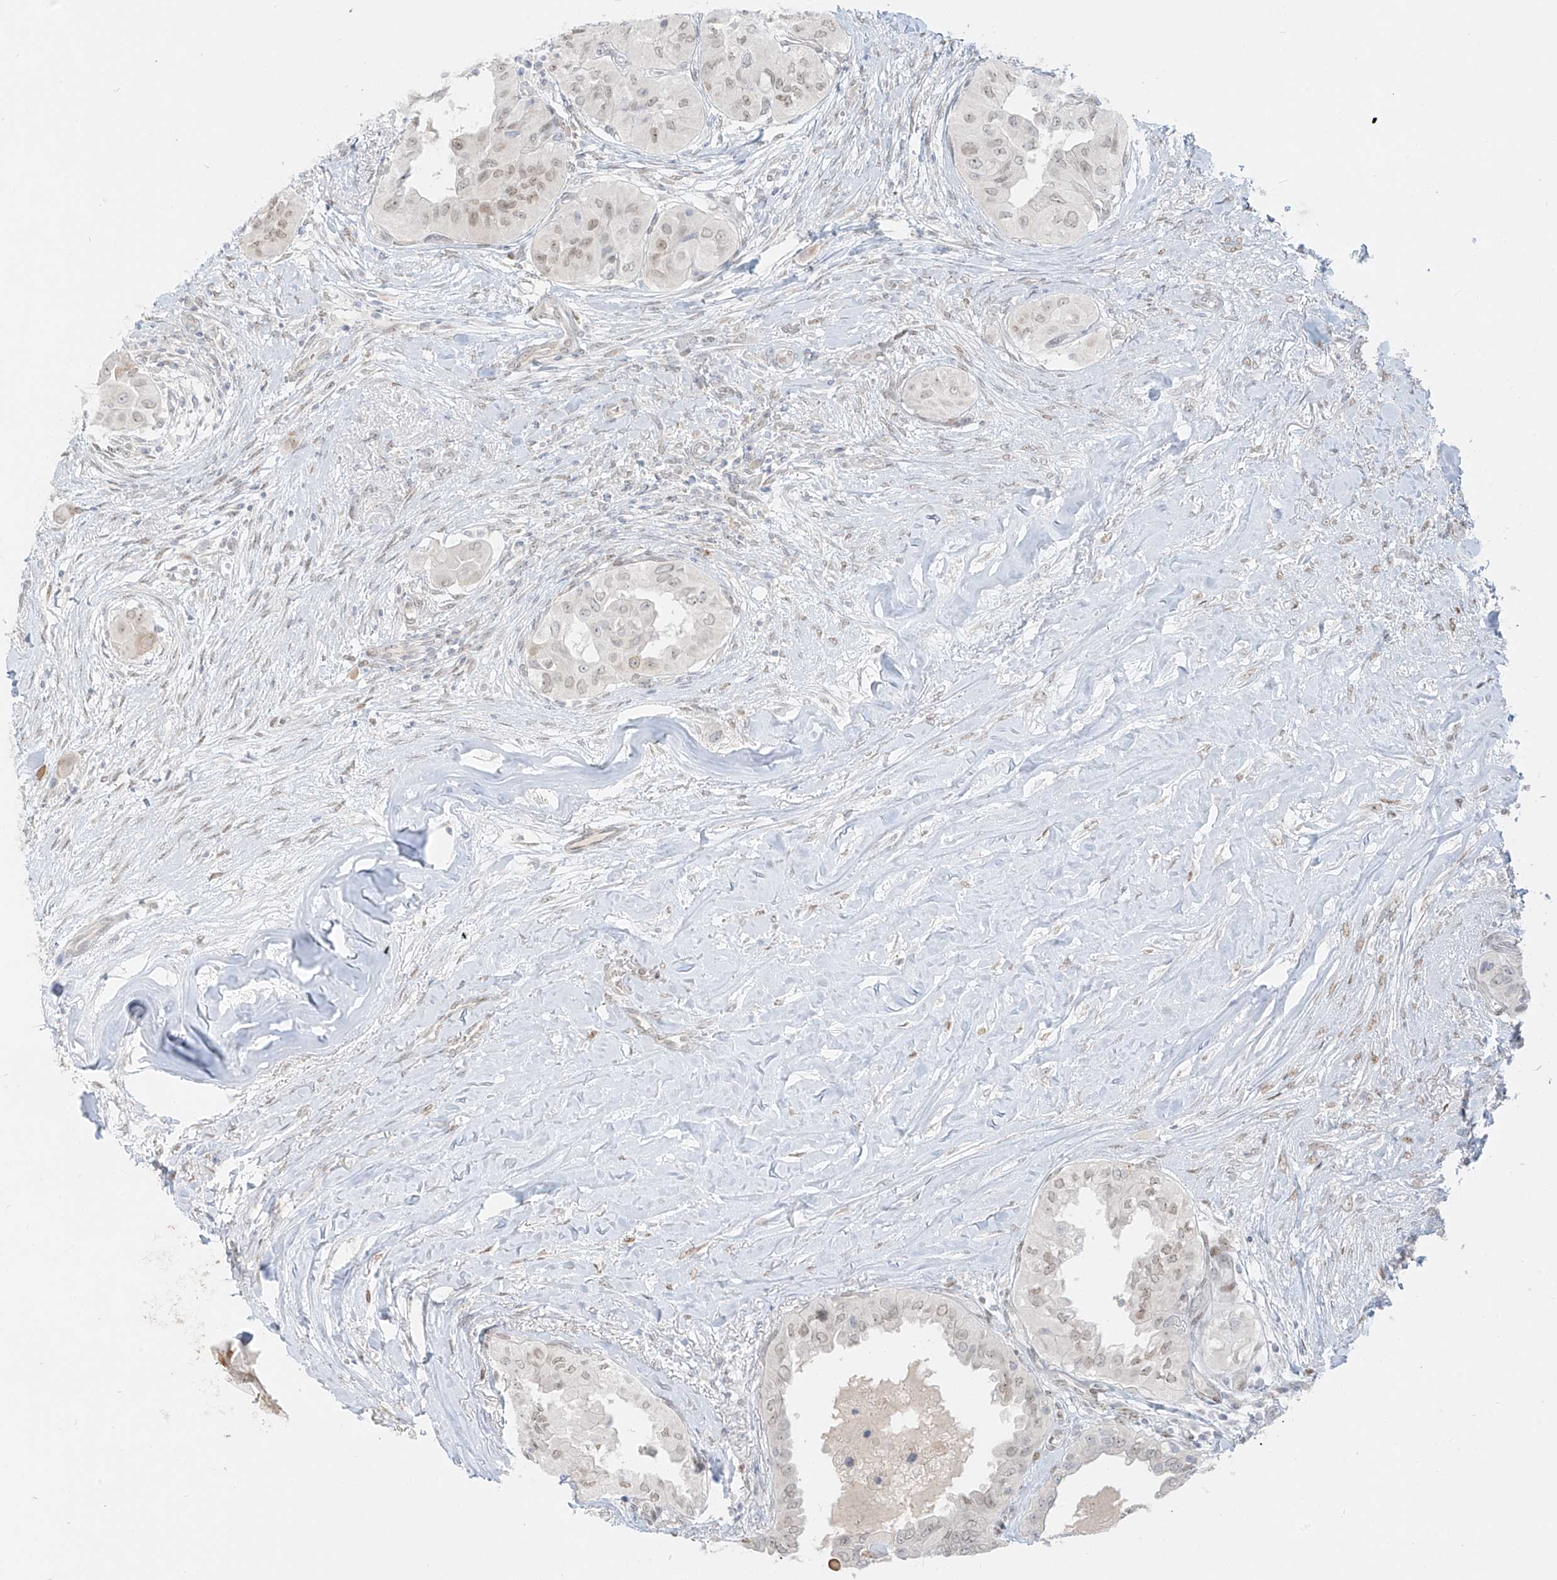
{"staining": {"intensity": "weak", "quantity": "25%-75%", "location": "nuclear"}, "tissue": "thyroid cancer", "cell_type": "Tumor cells", "image_type": "cancer", "snomed": [{"axis": "morphology", "description": "Papillary adenocarcinoma, NOS"}, {"axis": "topography", "description": "Thyroid gland"}], "caption": "Approximately 25%-75% of tumor cells in human thyroid papillary adenocarcinoma exhibit weak nuclear protein expression as visualized by brown immunohistochemical staining.", "gene": "ZNF774", "patient": {"sex": "female", "age": 59}}